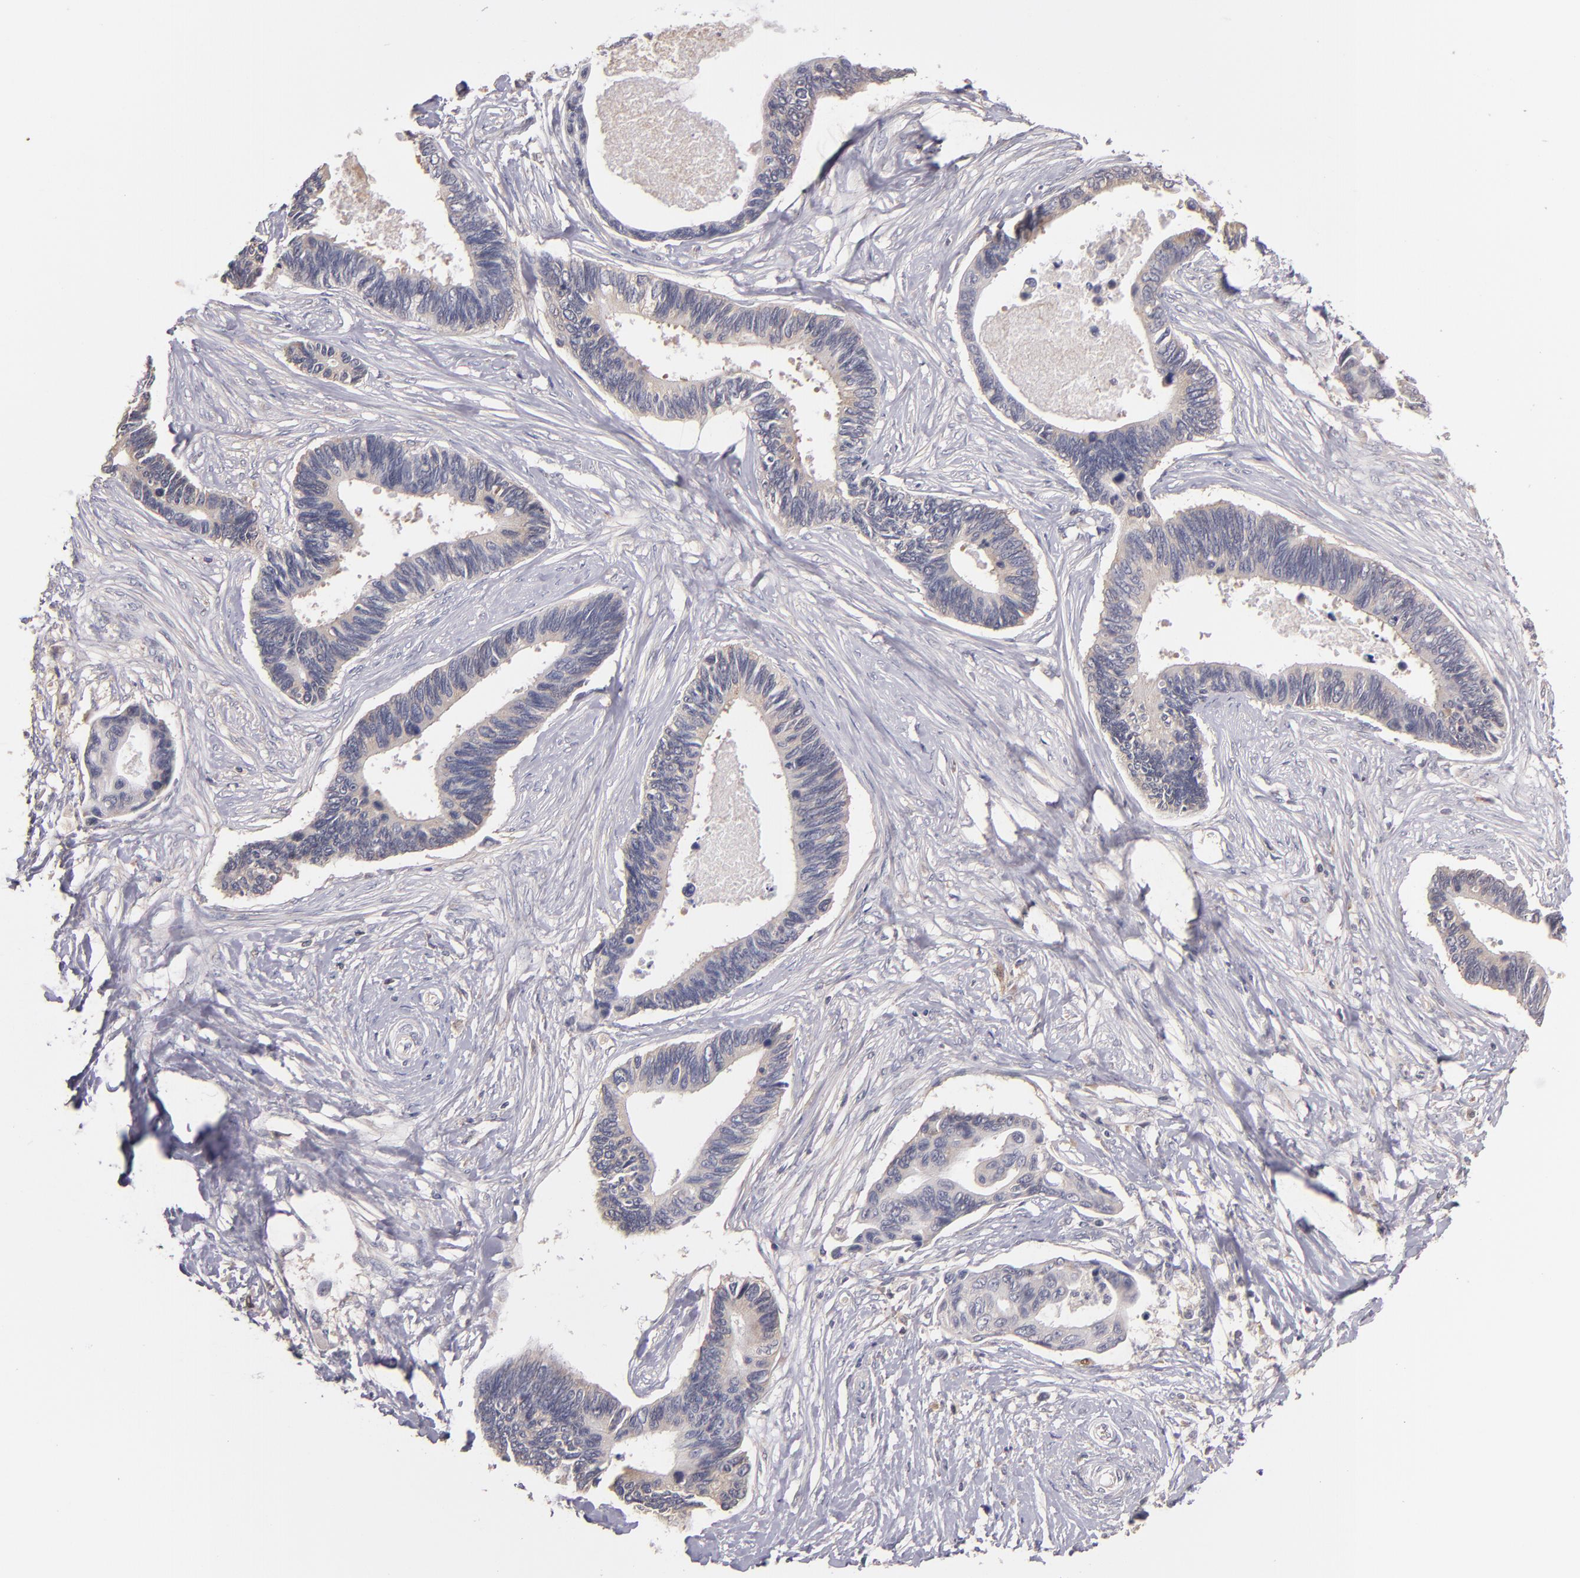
{"staining": {"intensity": "weak", "quantity": "25%-75%", "location": "cytoplasmic/membranous"}, "tissue": "pancreatic cancer", "cell_type": "Tumor cells", "image_type": "cancer", "snomed": [{"axis": "morphology", "description": "Adenocarcinoma, NOS"}, {"axis": "topography", "description": "Pancreas"}], "caption": "Immunohistochemical staining of human pancreatic cancer shows low levels of weak cytoplasmic/membranous expression in about 25%-75% of tumor cells.", "gene": "UPF3B", "patient": {"sex": "female", "age": 70}}